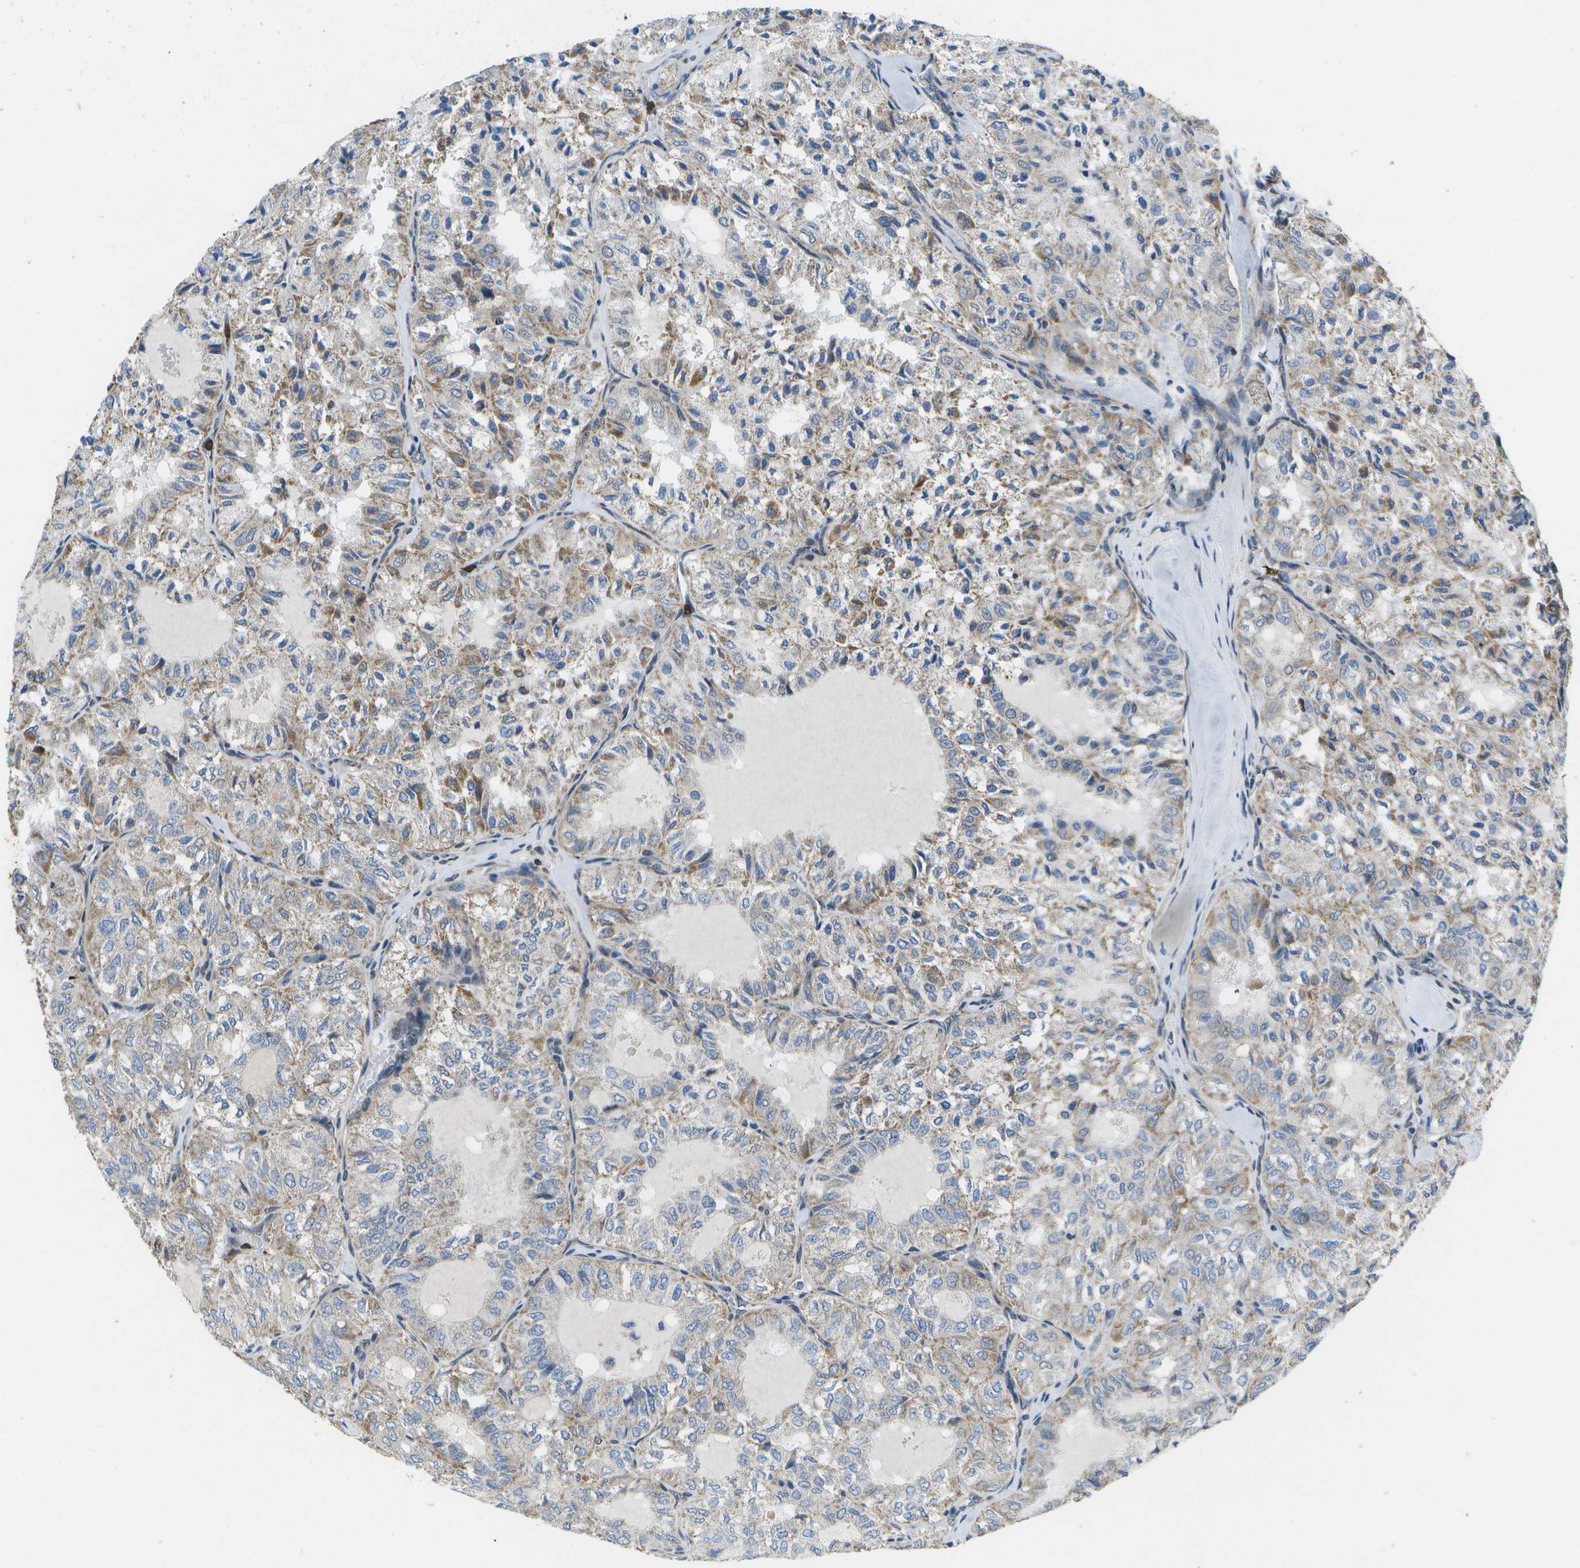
{"staining": {"intensity": "moderate", "quantity": "<25%", "location": "cytoplasmic/membranous"}, "tissue": "thyroid cancer", "cell_type": "Tumor cells", "image_type": "cancer", "snomed": [{"axis": "morphology", "description": "Follicular adenoma carcinoma, NOS"}, {"axis": "topography", "description": "Thyroid gland"}], "caption": "Tumor cells demonstrate low levels of moderate cytoplasmic/membranous staining in approximately <25% of cells in thyroid cancer.", "gene": "GALNT15", "patient": {"sex": "male", "age": 75}}